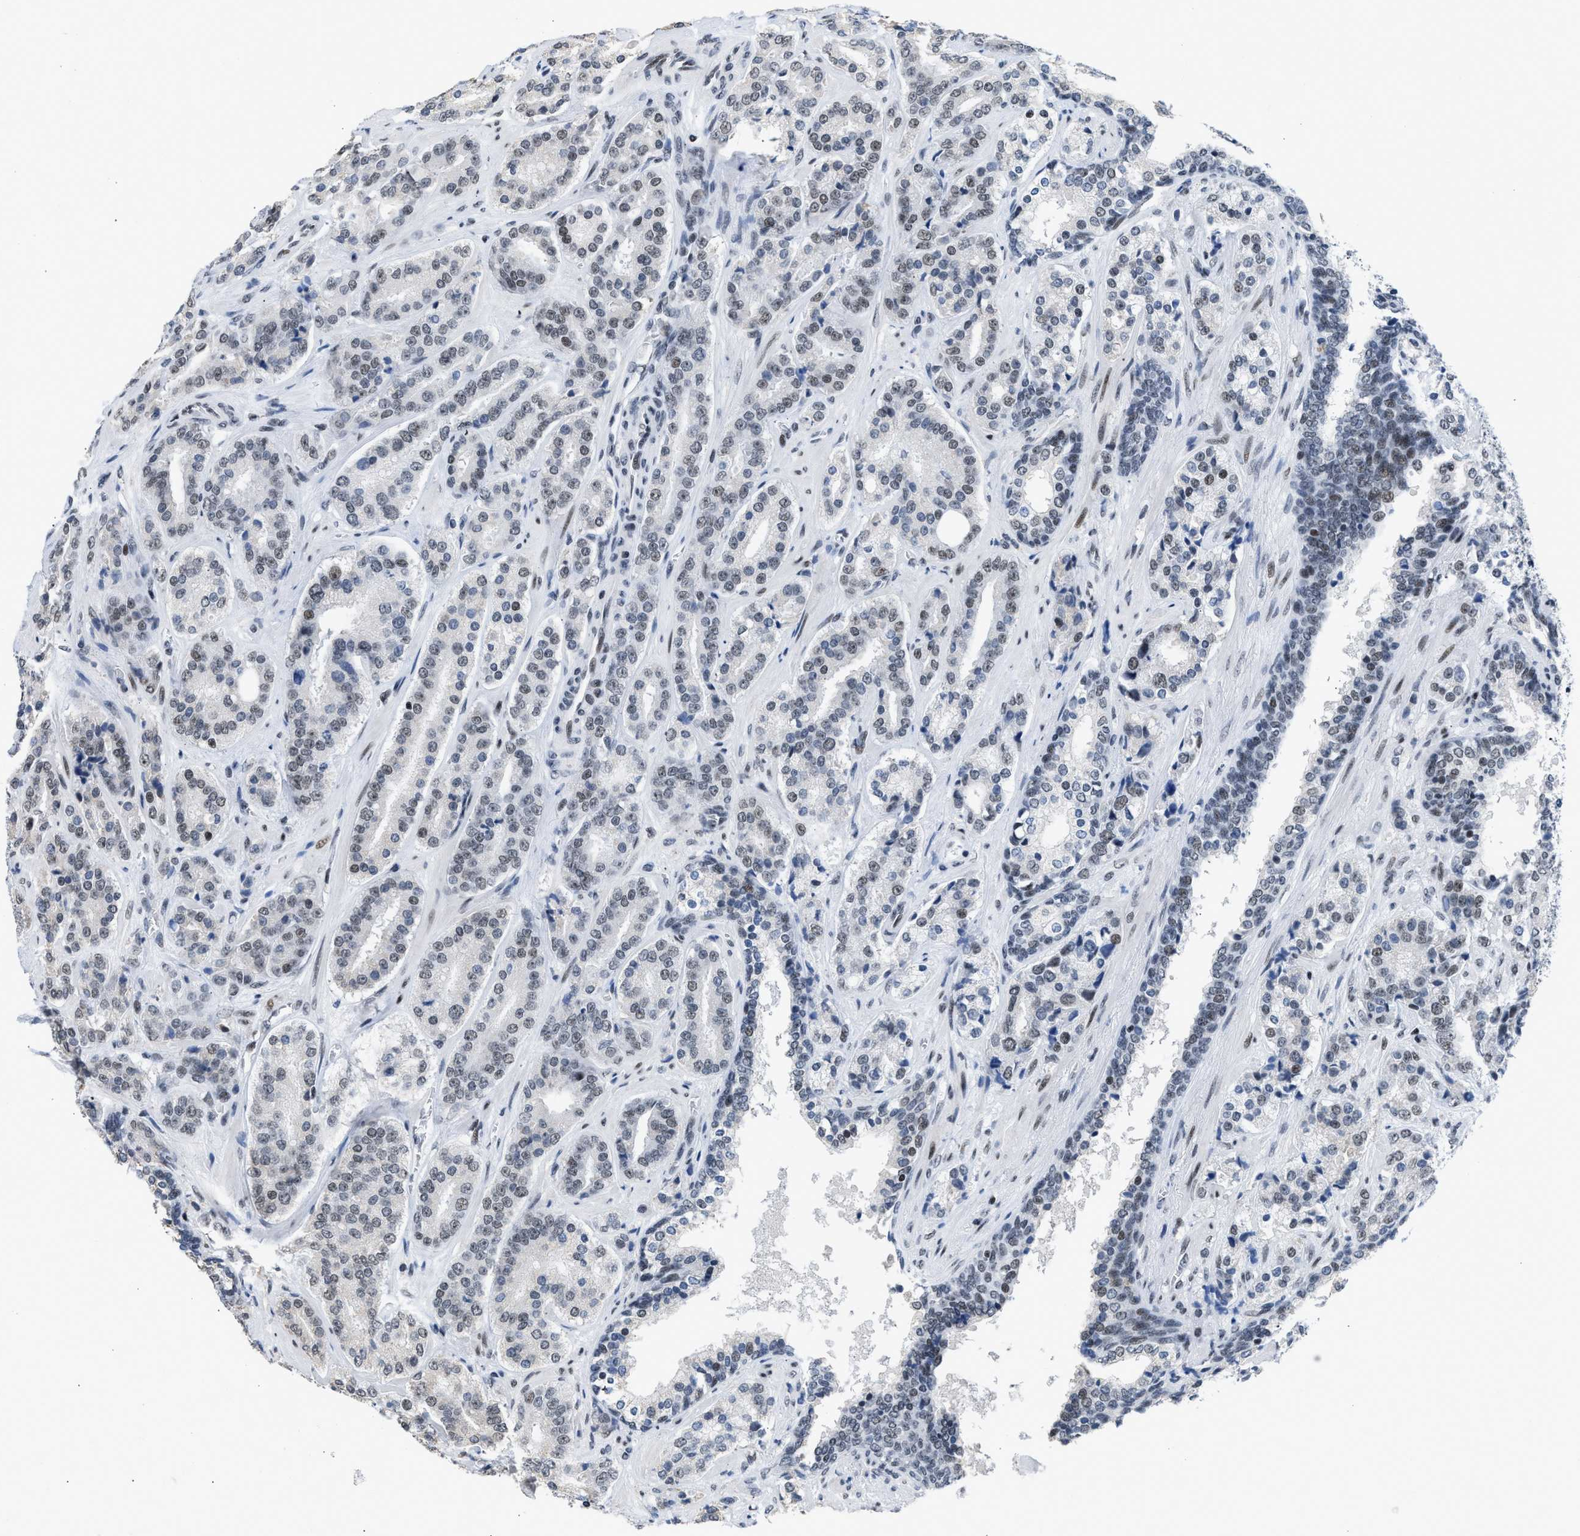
{"staining": {"intensity": "weak", "quantity": "<25%", "location": "nuclear"}, "tissue": "prostate cancer", "cell_type": "Tumor cells", "image_type": "cancer", "snomed": [{"axis": "morphology", "description": "Adenocarcinoma, High grade"}, {"axis": "topography", "description": "Prostate"}], "caption": "High power microscopy image of an IHC micrograph of prostate cancer, revealing no significant expression in tumor cells.", "gene": "TERF2IP", "patient": {"sex": "male", "age": 60}}